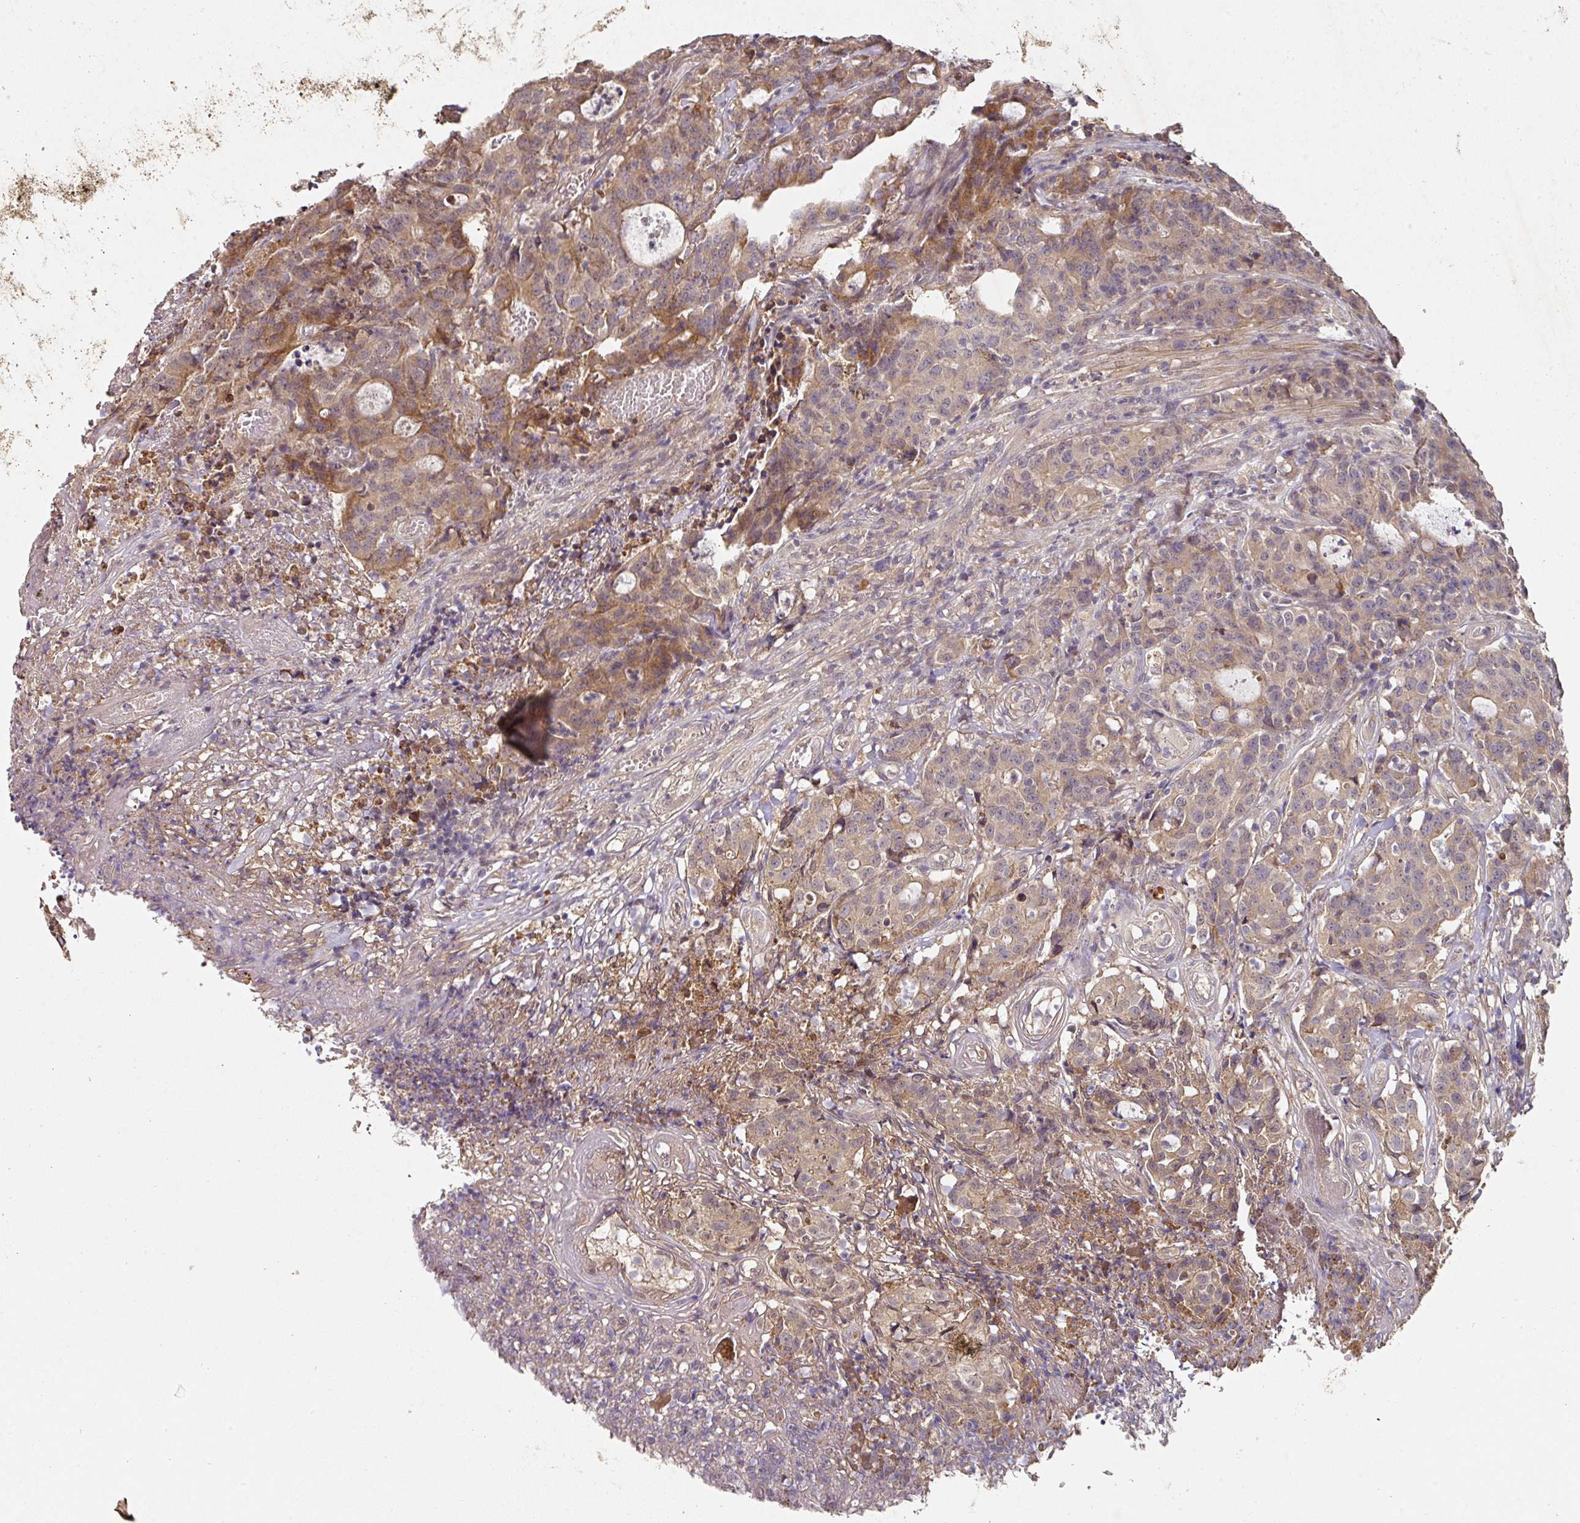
{"staining": {"intensity": "weak", "quantity": "25%-75%", "location": "cytoplasmic/membranous"}, "tissue": "colorectal cancer", "cell_type": "Tumor cells", "image_type": "cancer", "snomed": [{"axis": "morphology", "description": "Adenocarcinoma, NOS"}, {"axis": "topography", "description": "Colon"}], "caption": "IHC of human colorectal cancer demonstrates low levels of weak cytoplasmic/membranous positivity in about 25%-75% of tumor cells.", "gene": "ACVR2B", "patient": {"sex": "male", "age": 83}}